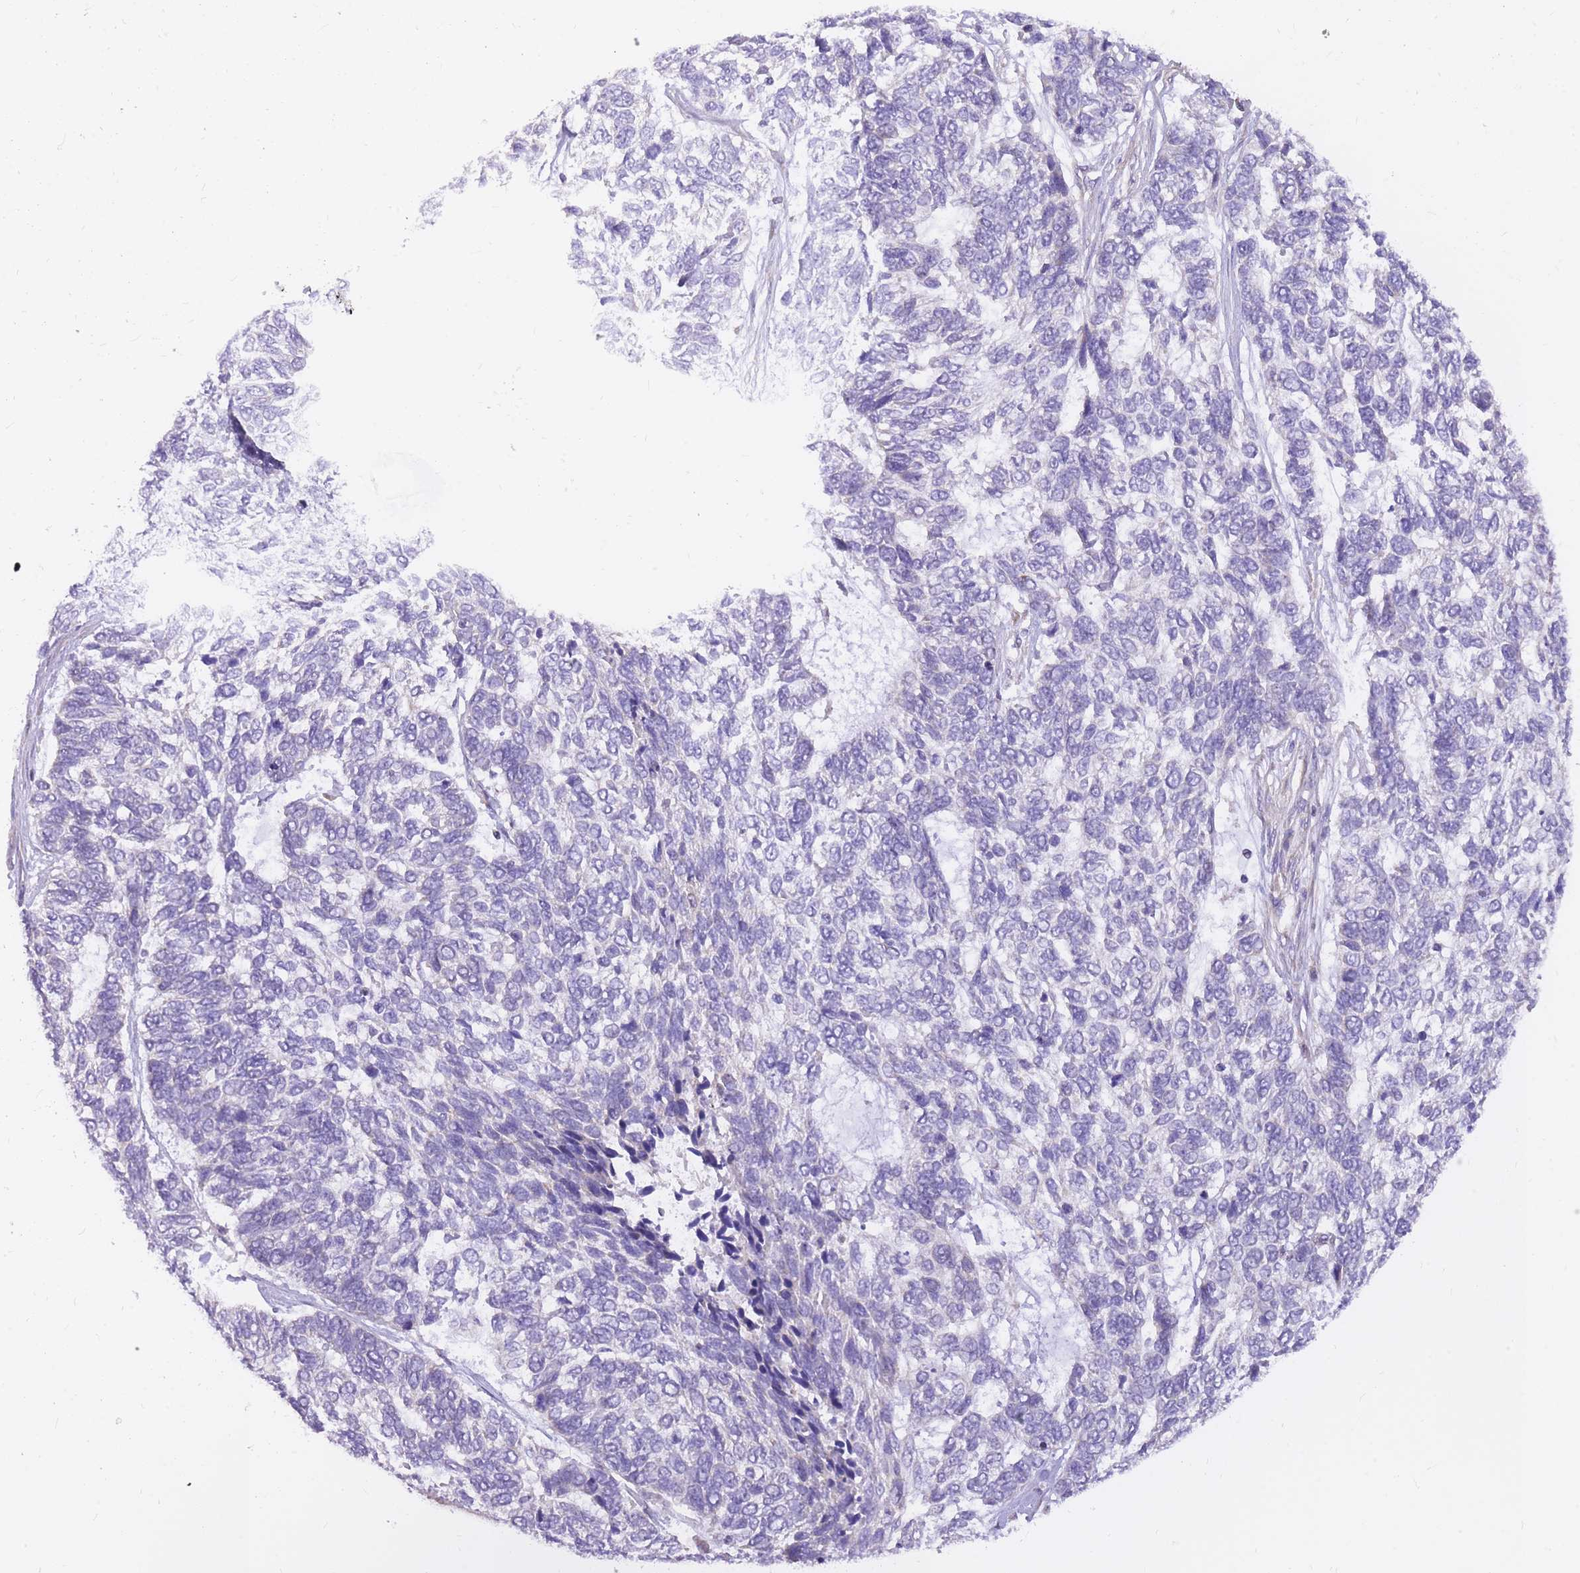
{"staining": {"intensity": "negative", "quantity": "none", "location": "none"}, "tissue": "skin cancer", "cell_type": "Tumor cells", "image_type": "cancer", "snomed": [{"axis": "morphology", "description": "Basal cell carcinoma"}, {"axis": "topography", "description": "Skin"}], "caption": "A micrograph of human skin basal cell carcinoma is negative for staining in tumor cells.", "gene": "TOPAZ1", "patient": {"sex": "female", "age": 65}}